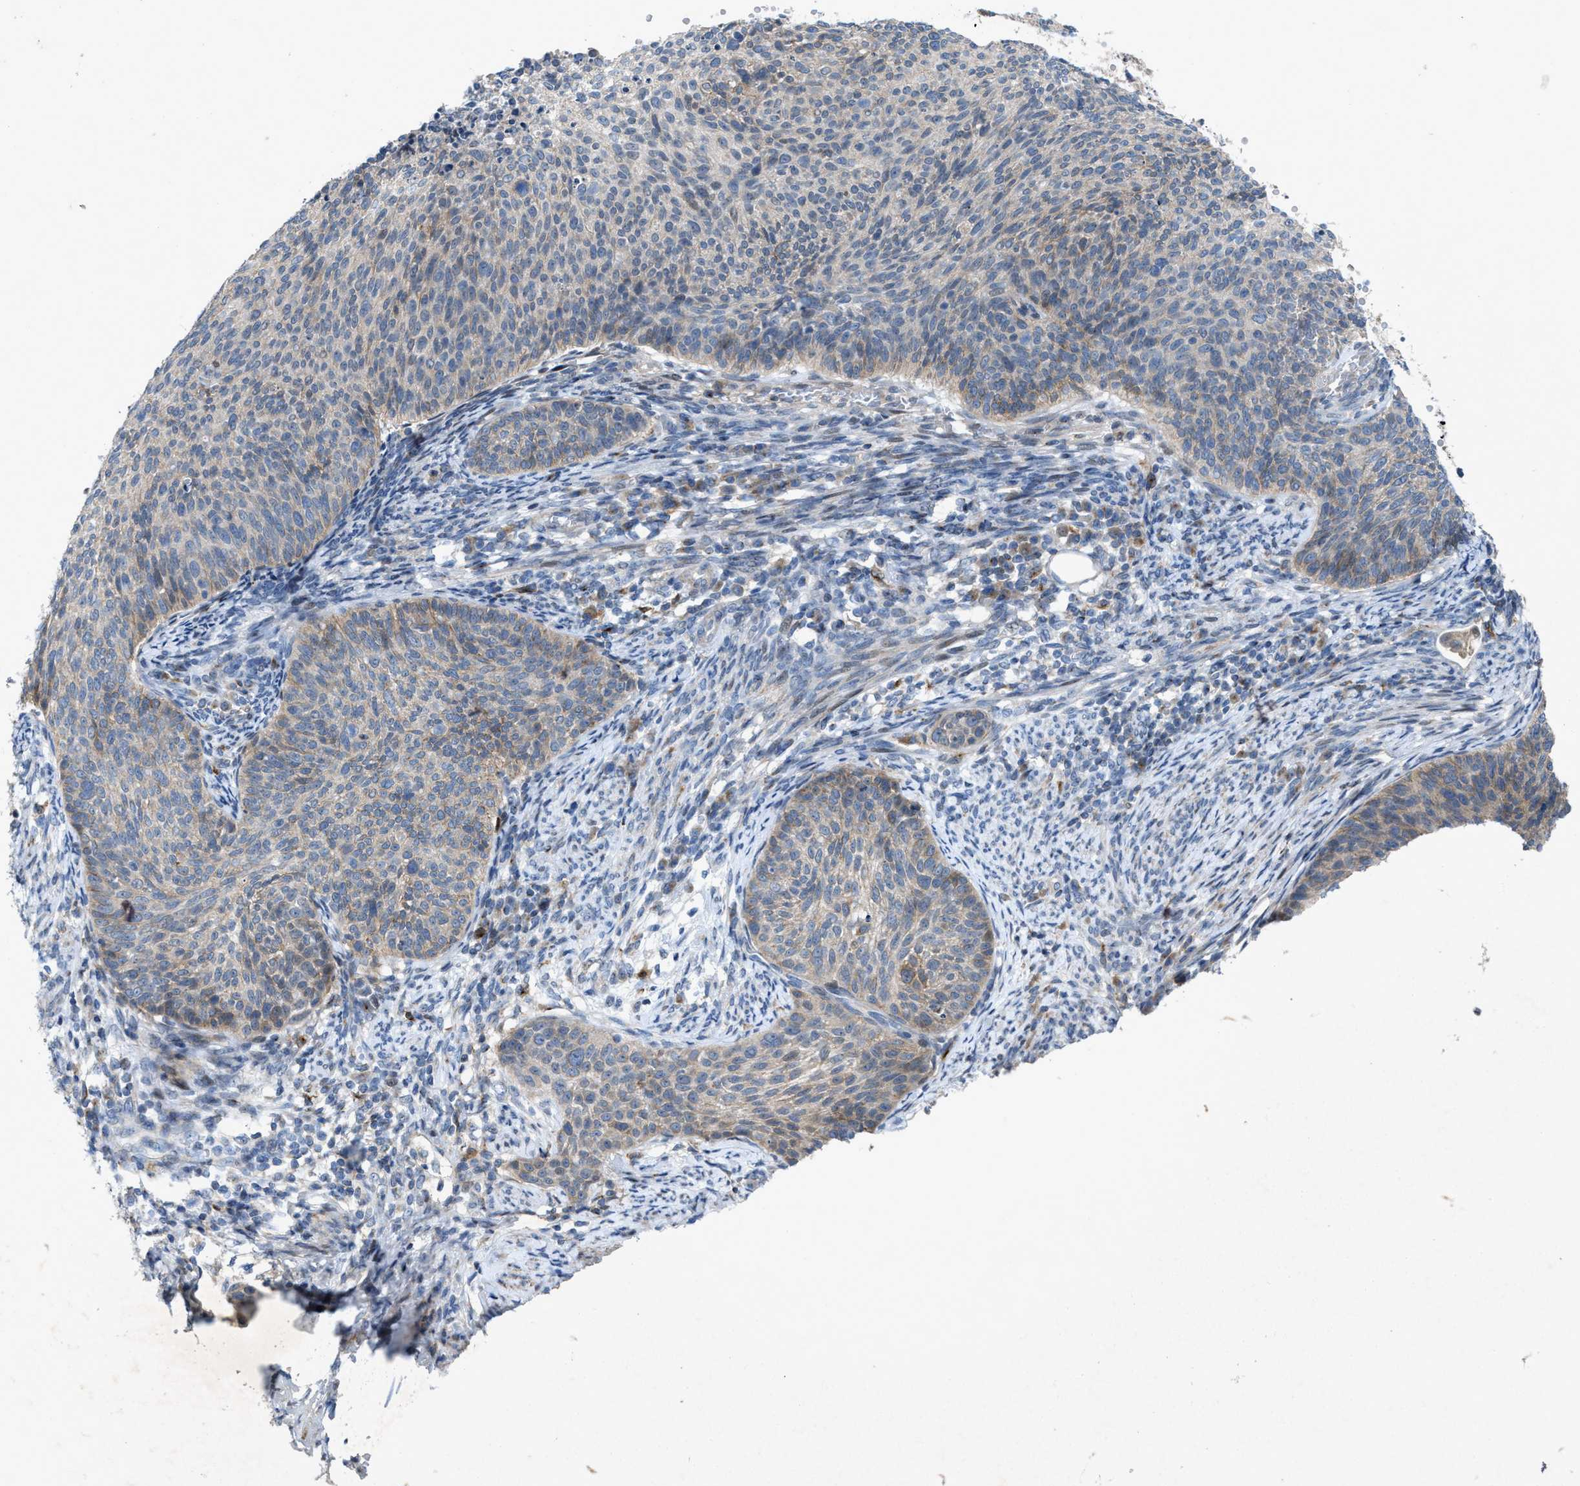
{"staining": {"intensity": "weak", "quantity": "<25%", "location": "cytoplasmic/membranous"}, "tissue": "cervical cancer", "cell_type": "Tumor cells", "image_type": "cancer", "snomed": [{"axis": "morphology", "description": "Squamous cell carcinoma, NOS"}, {"axis": "topography", "description": "Cervix"}], "caption": "This is a photomicrograph of immunohistochemistry (IHC) staining of cervical cancer, which shows no positivity in tumor cells.", "gene": "URGCP", "patient": {"sex": "female", "age": 70}}